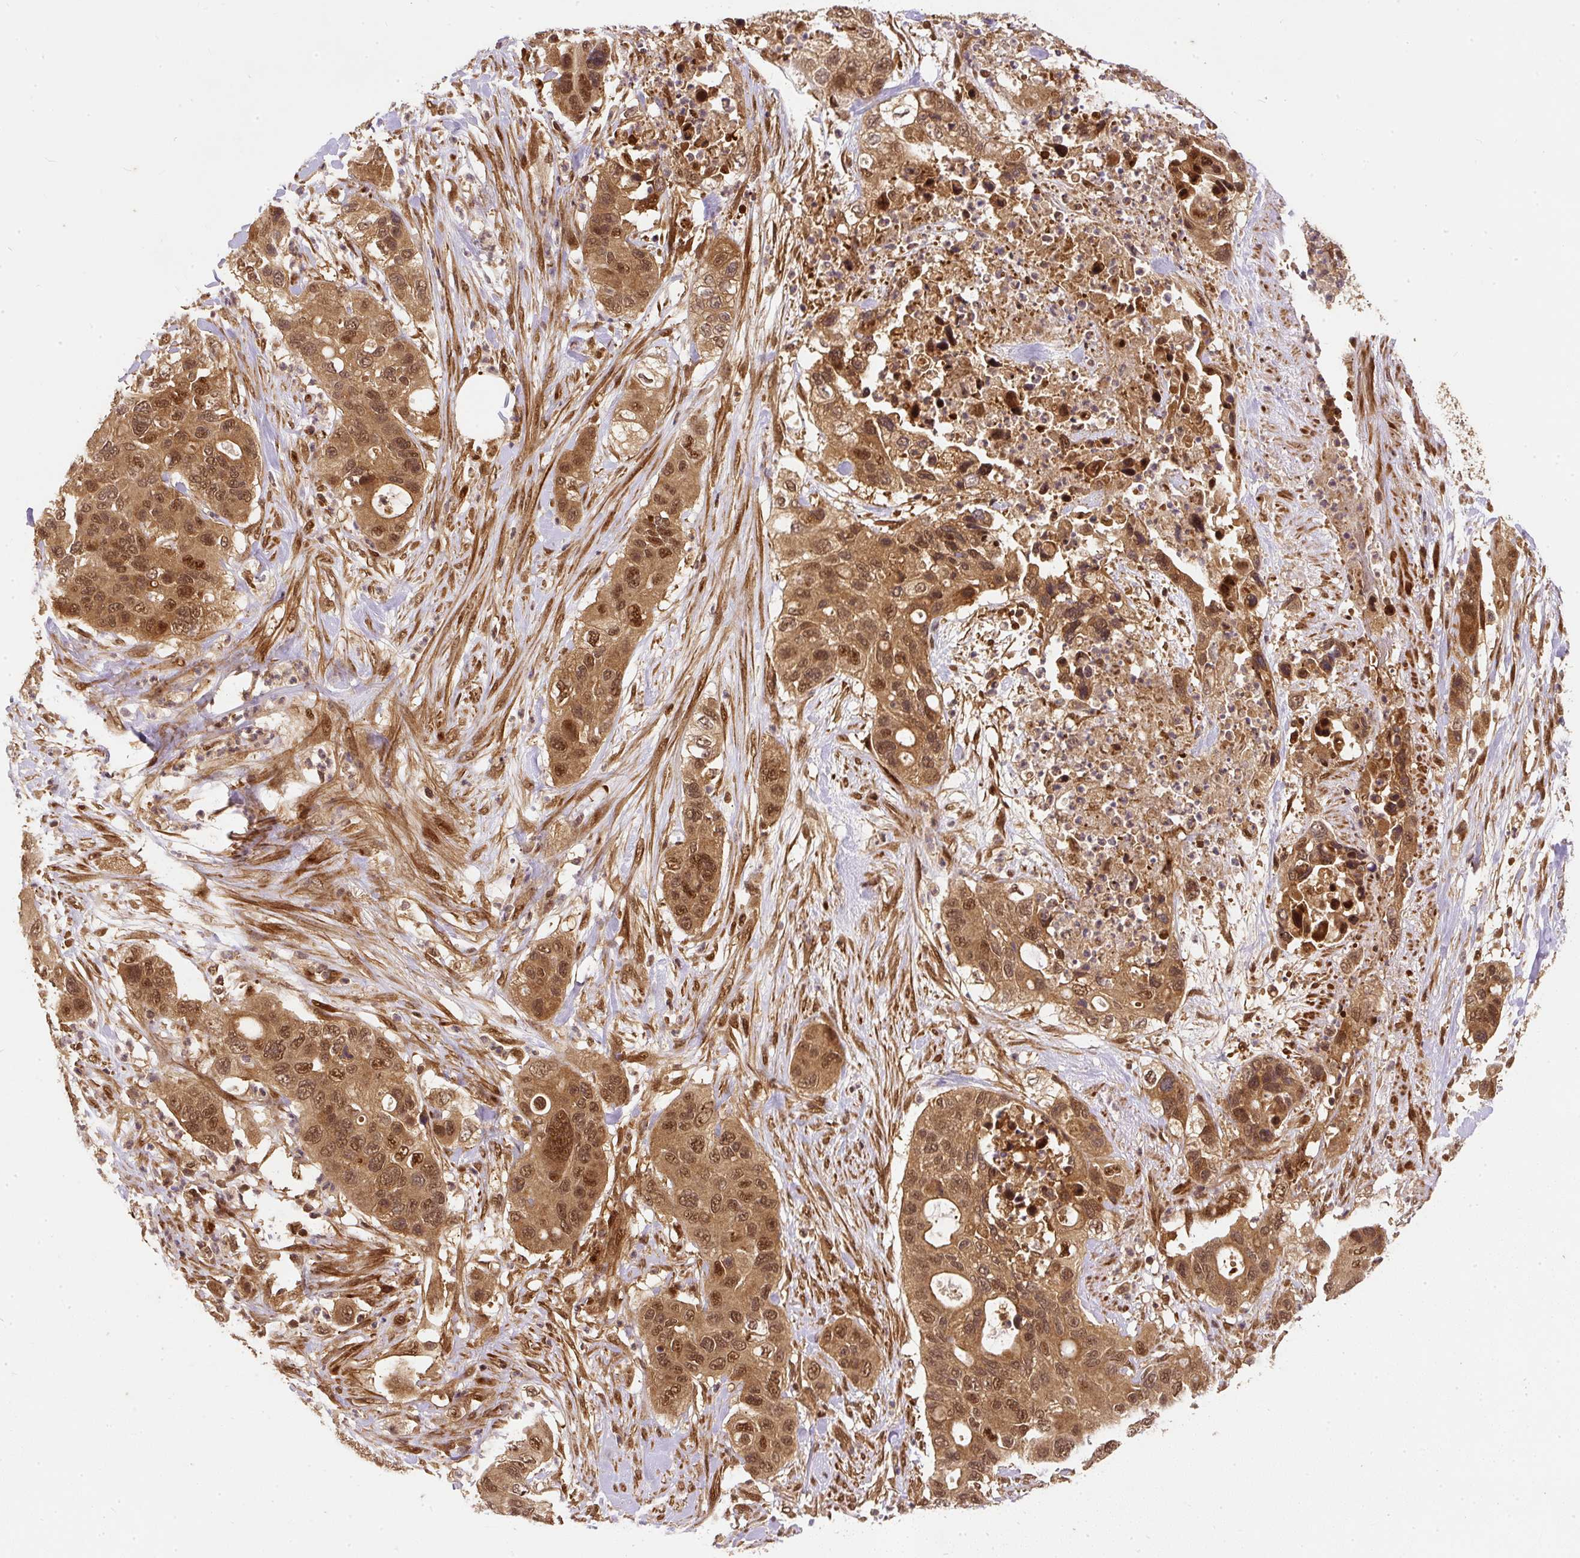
{"staining": {"intensity": "moderate", "quantity": ">75%", "location": "cytoplasmic/membranous,nuclear"}, "tissue": "pancreatic cancer", "cell_type": "Tumor cells", "image_type": "cancer", "snomed": [{"axis": "morphology", "description": "Adenocarcinoma, NOS"}, {"axis": "topography", "description": "Pancreas"}], "caption": "Human pancreatic adenocarcinoma stained with a protein marker demonstrates moderate staining in tumor cells.", "gene": "PSMD1", "patient": {"sex": "female", "age": 71}}